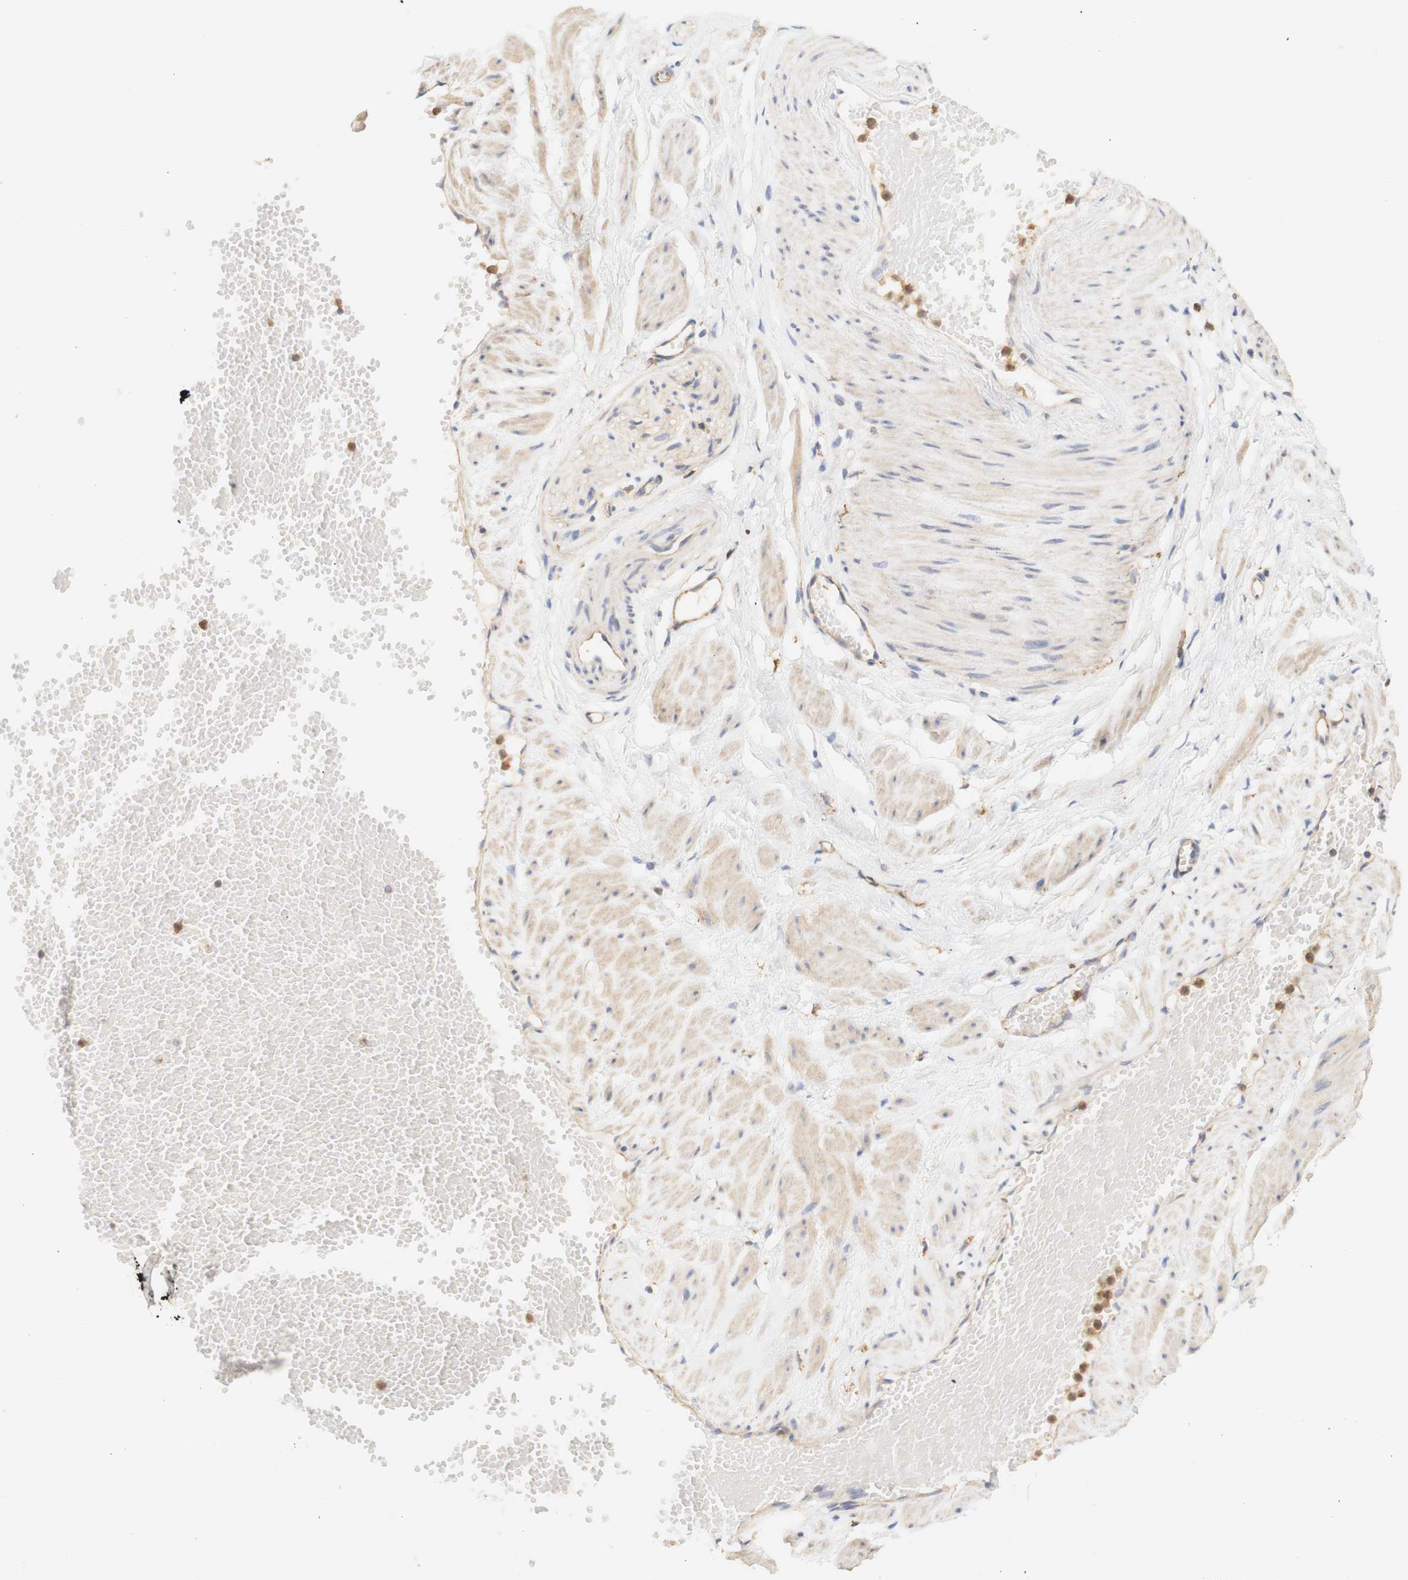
{"staining": {"intensity": "weak", "quantity": "25%-75%", "location": "cytoplasmic/membranous"}, "tissue": "adipose tissue", "cell_type": "Adipocytes", "image_type": "normal", "snomed": [{"axis": "morphology", "description": "Normal tissue, NOS"}, {"axis": "topography", "description": "Soft tissue"}, {"axis": "topography", "description": "Vascular tissue"}], "caption": "Immunohistochemistry (IHC) micrograph of normal adipose tissue: human adipose tissue stained using IHC shows low levels of weak protein expression localized specifically in the cytoplasmic/membranous of adipocytes, appearing as a cytoplasmic/membranous brown color.", "gene": "PCDH7", "patient": {"sex": "female", "age": 35}}